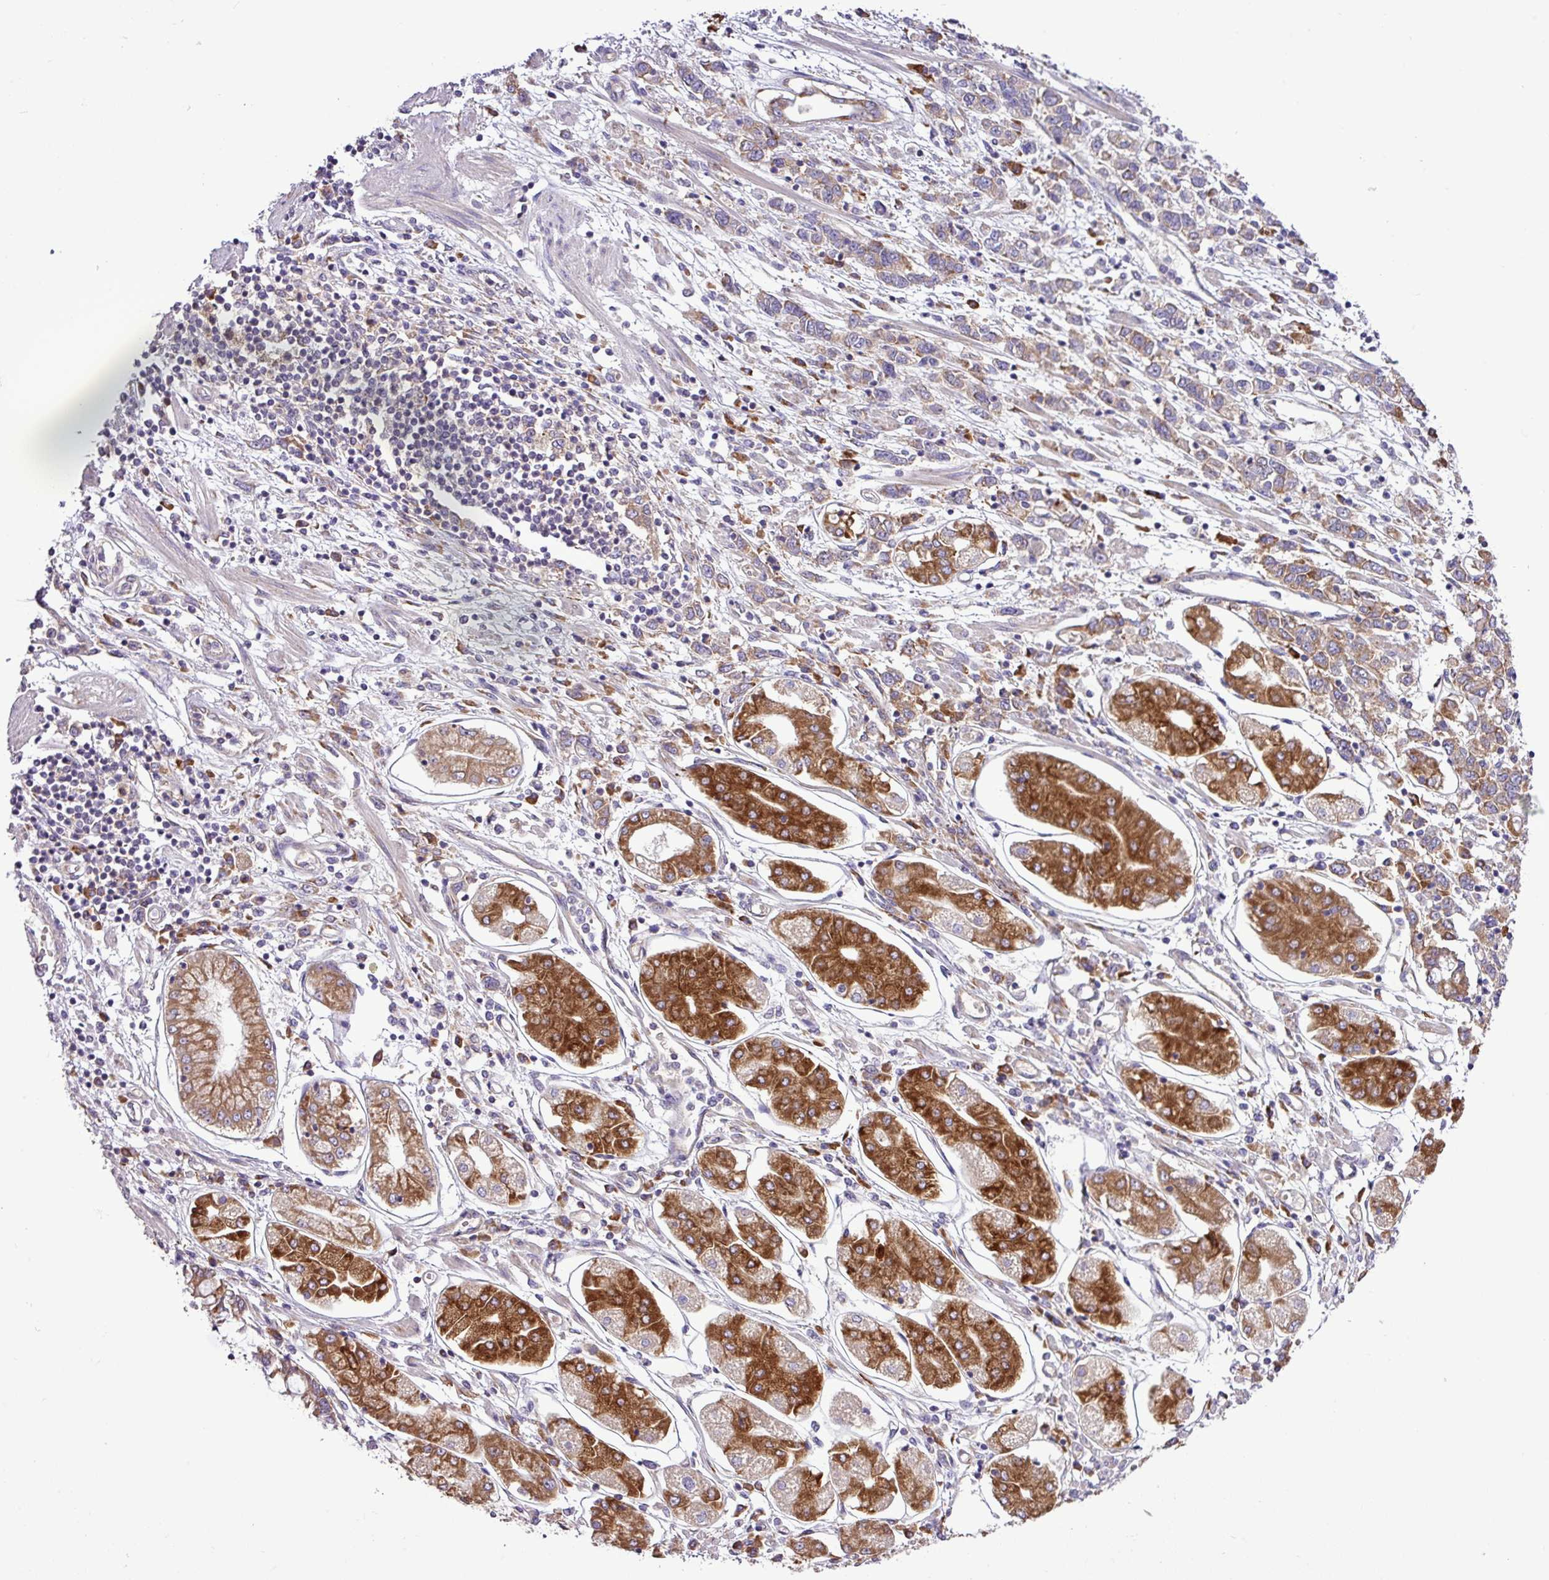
{"staining": {"intensity": "moderate", "quantity": "25%-75%", "location": "cytoplasmic/membranous"}, "tissue": "stomach cancer", "cell_type": "Tumor cells", "image_type": "cancer", "snomed": [{"axis": "morphology", "description": "Adenocarcinoma, NOS"}, {"axis": "topography", "description": "Stomach"}], "caption": "The micrograph reveals staining of stomach adenocarcinoma, revealing moderate cytoplasmic/membranous protein expression (brown color) within tumor cells.", "gene": "RPL13", "patient": {"sex": "female", "age": 76}}